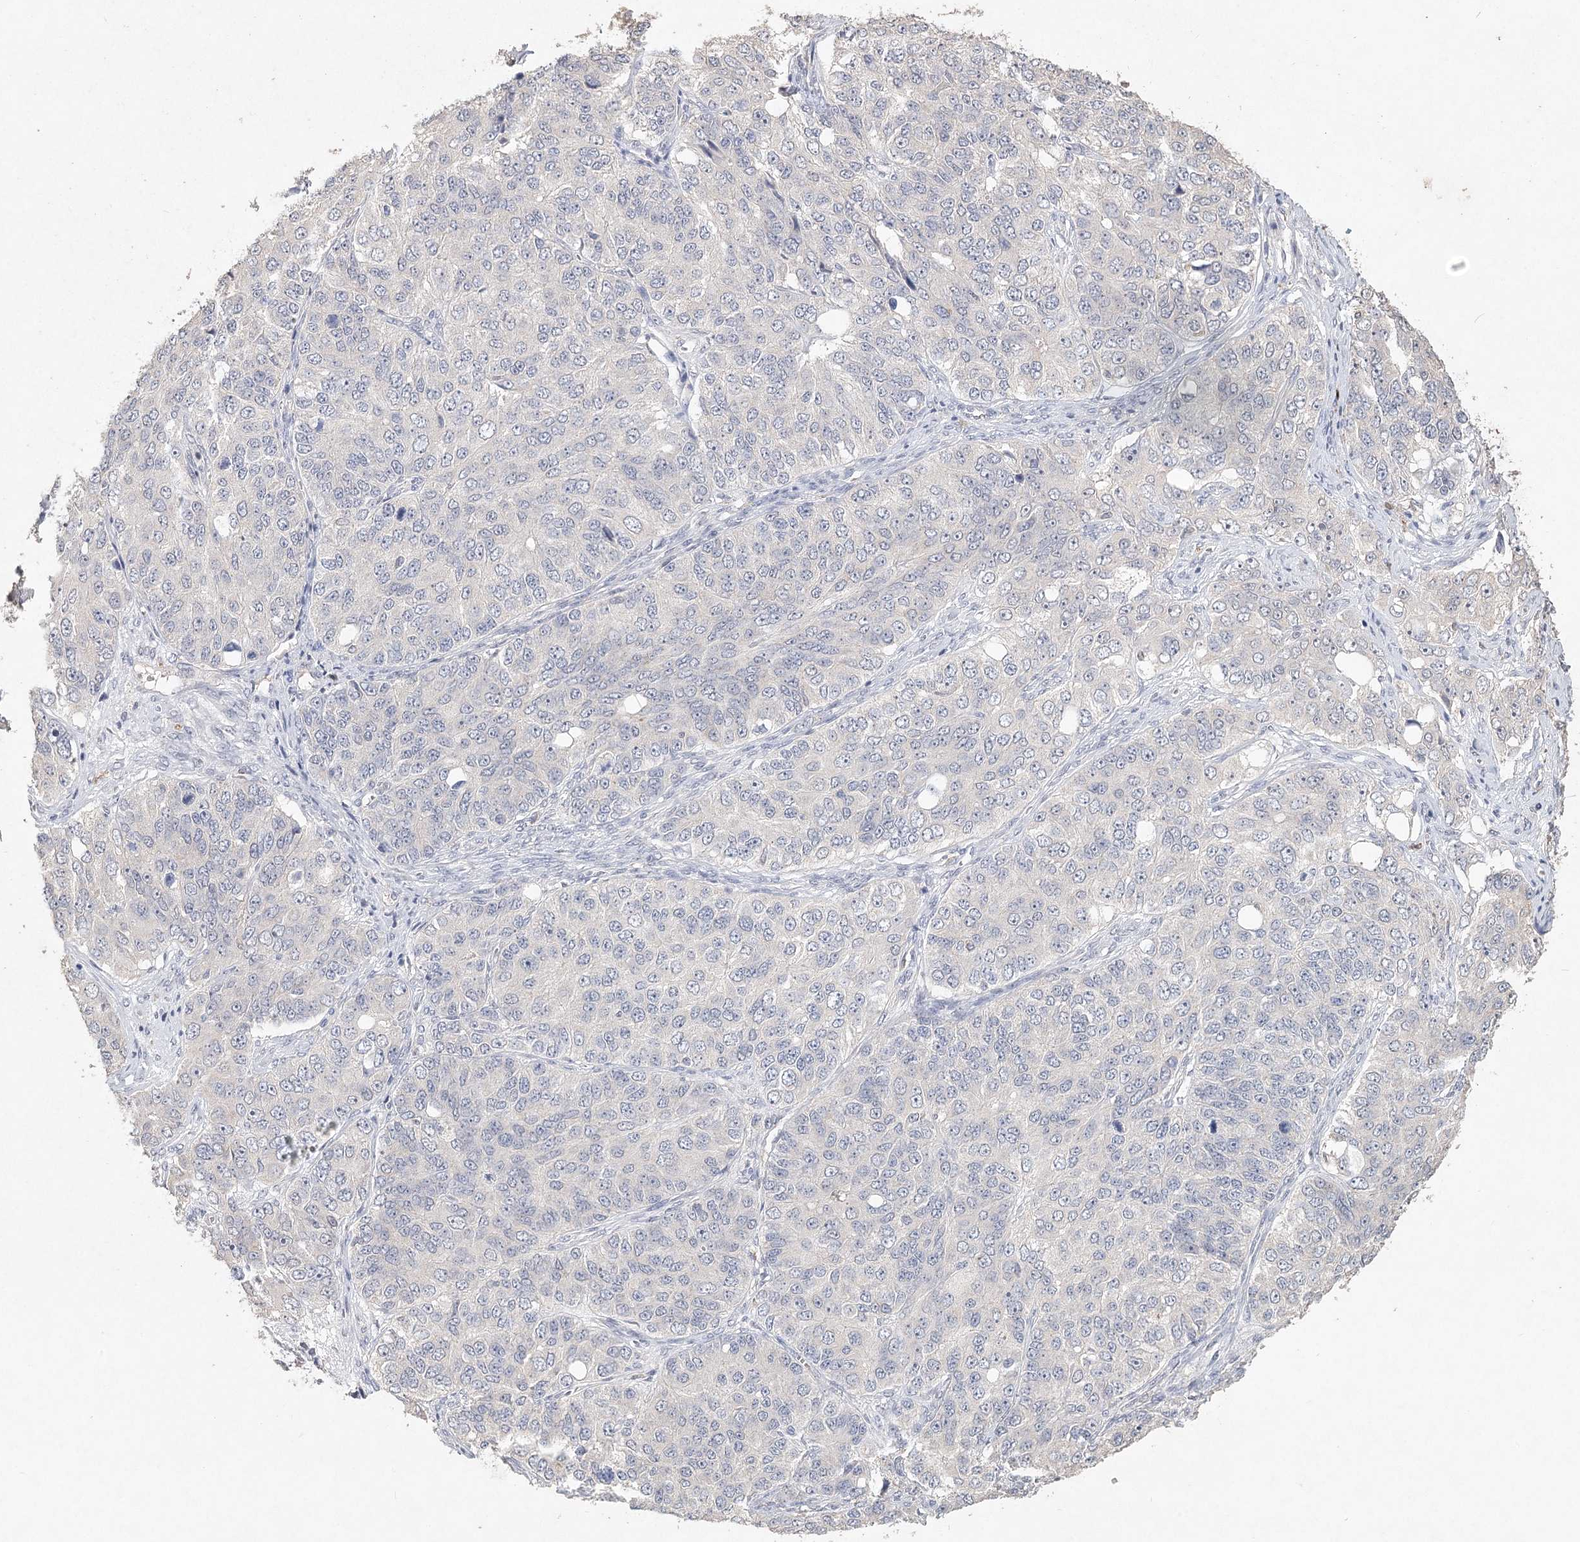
{"staining": {"intensity": "negative", "quantity": "none", "location": "none"}, "tissue": "ovarian cancer", "cell_type": "Tumor cells", "image_type": "cancer", "snomed": [{"axis": "morphology", "description": "Carcinoma, endometroid"}, {"axis": "topography", "description": "Ovary"}], "caption": "IHC image of ovarian endometroid carcinoma stained for a protein (brown), which demonstrates no positivity in tumor cells. (IHC, brightfield microscopy, high magnification).", "gene": "ARSI", "patient": {"sex": "female", "age": 51}}